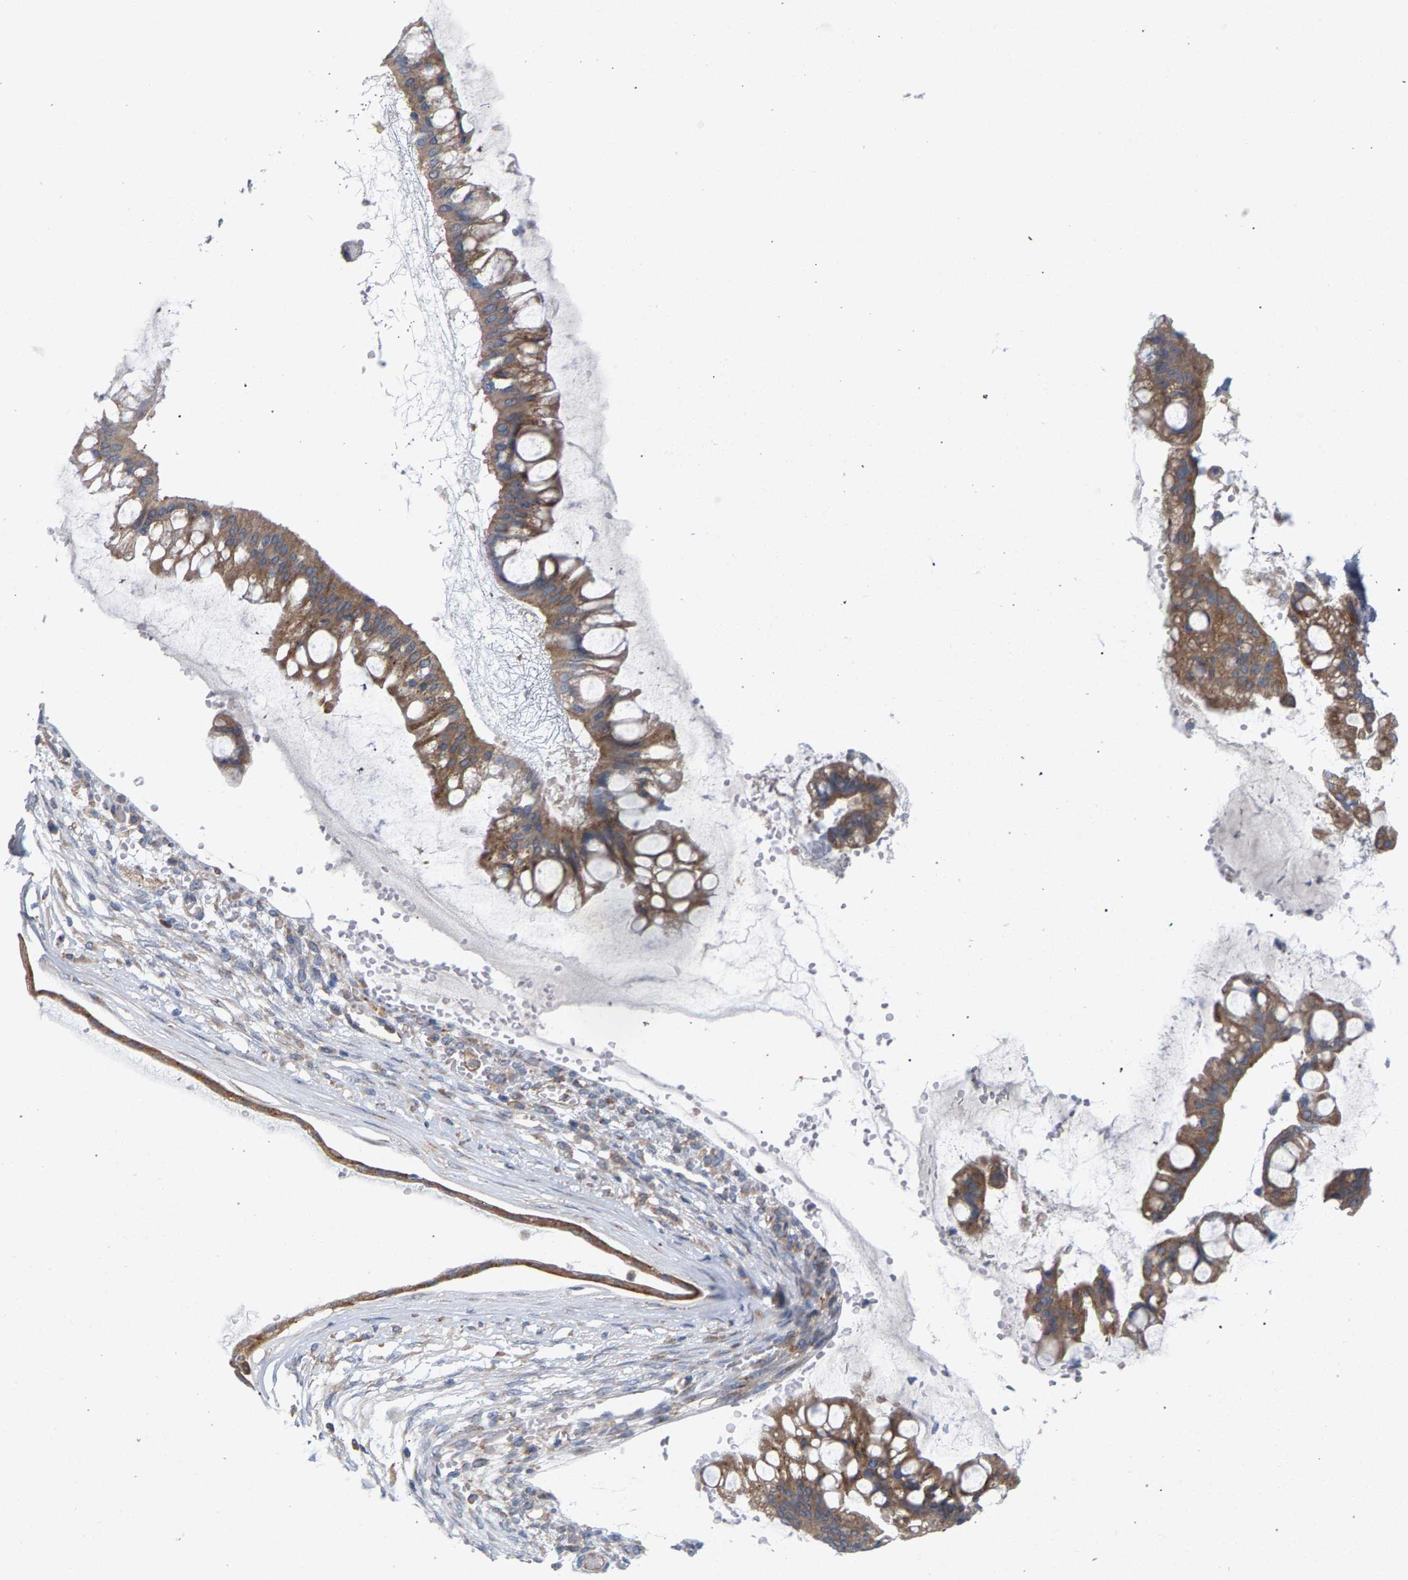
{"staining": {"intensity": "moderate", "quantity": ">75%", "location": "cytoplasmic/membranous"}, "tissue": "ovarian cancer", "cell_type": "Tumor cells", "image_type": "cancer", "snomed": [{"axis": "morphology", "description": "Cystadenocarcinoma, mucinous, NOS"}, {"axis": "topography", "description": "Ovary"}], "caption": "Protein expression analysis of human mucinous cystadenocarcinoma (ovarian) reveals moderate cytoplasmic/membranous staining in about >75% of tumor cells.", "gene": "MAMDC2", "patient": {"sex": "female", "age": 73}}